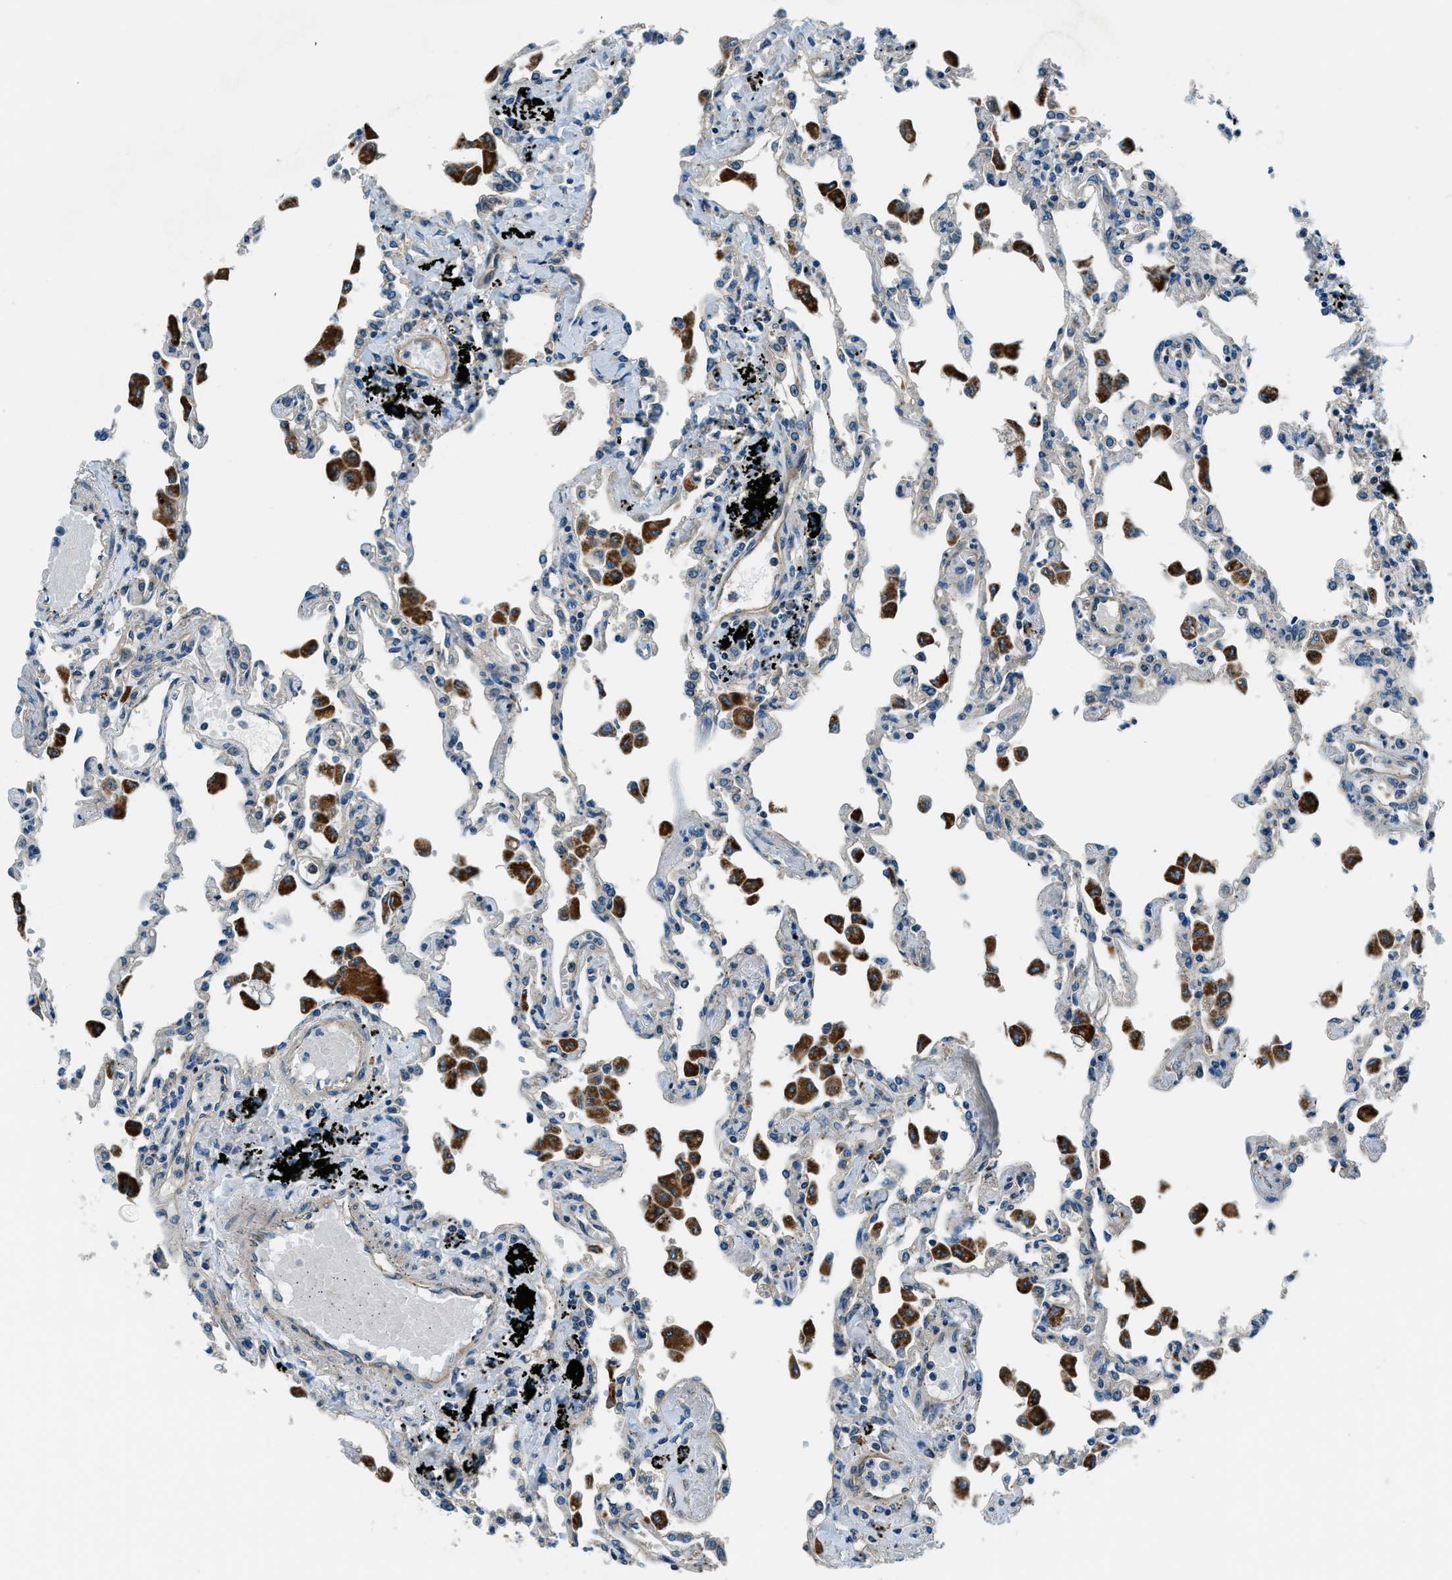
{"staining": {"intensity": "negative", "quantity": "none", "location": "none"}, "tissue": "lung", "cell_type": "Alveolar cells", "image_type": "normal", "snomed": [{"axis": "morphology", "description": "Normal tissue, NOS"}, {"axis": "topography", "description": "Bronchus"}, {"axis": "topography", "description": "Lung"}], "caption": "DAB immunohistochemical staining of unremarkable lung shows no significant positivity in alveolar cells.", "gene": "SLC19A2", "patient": {"sex": "female", "age": 49}}